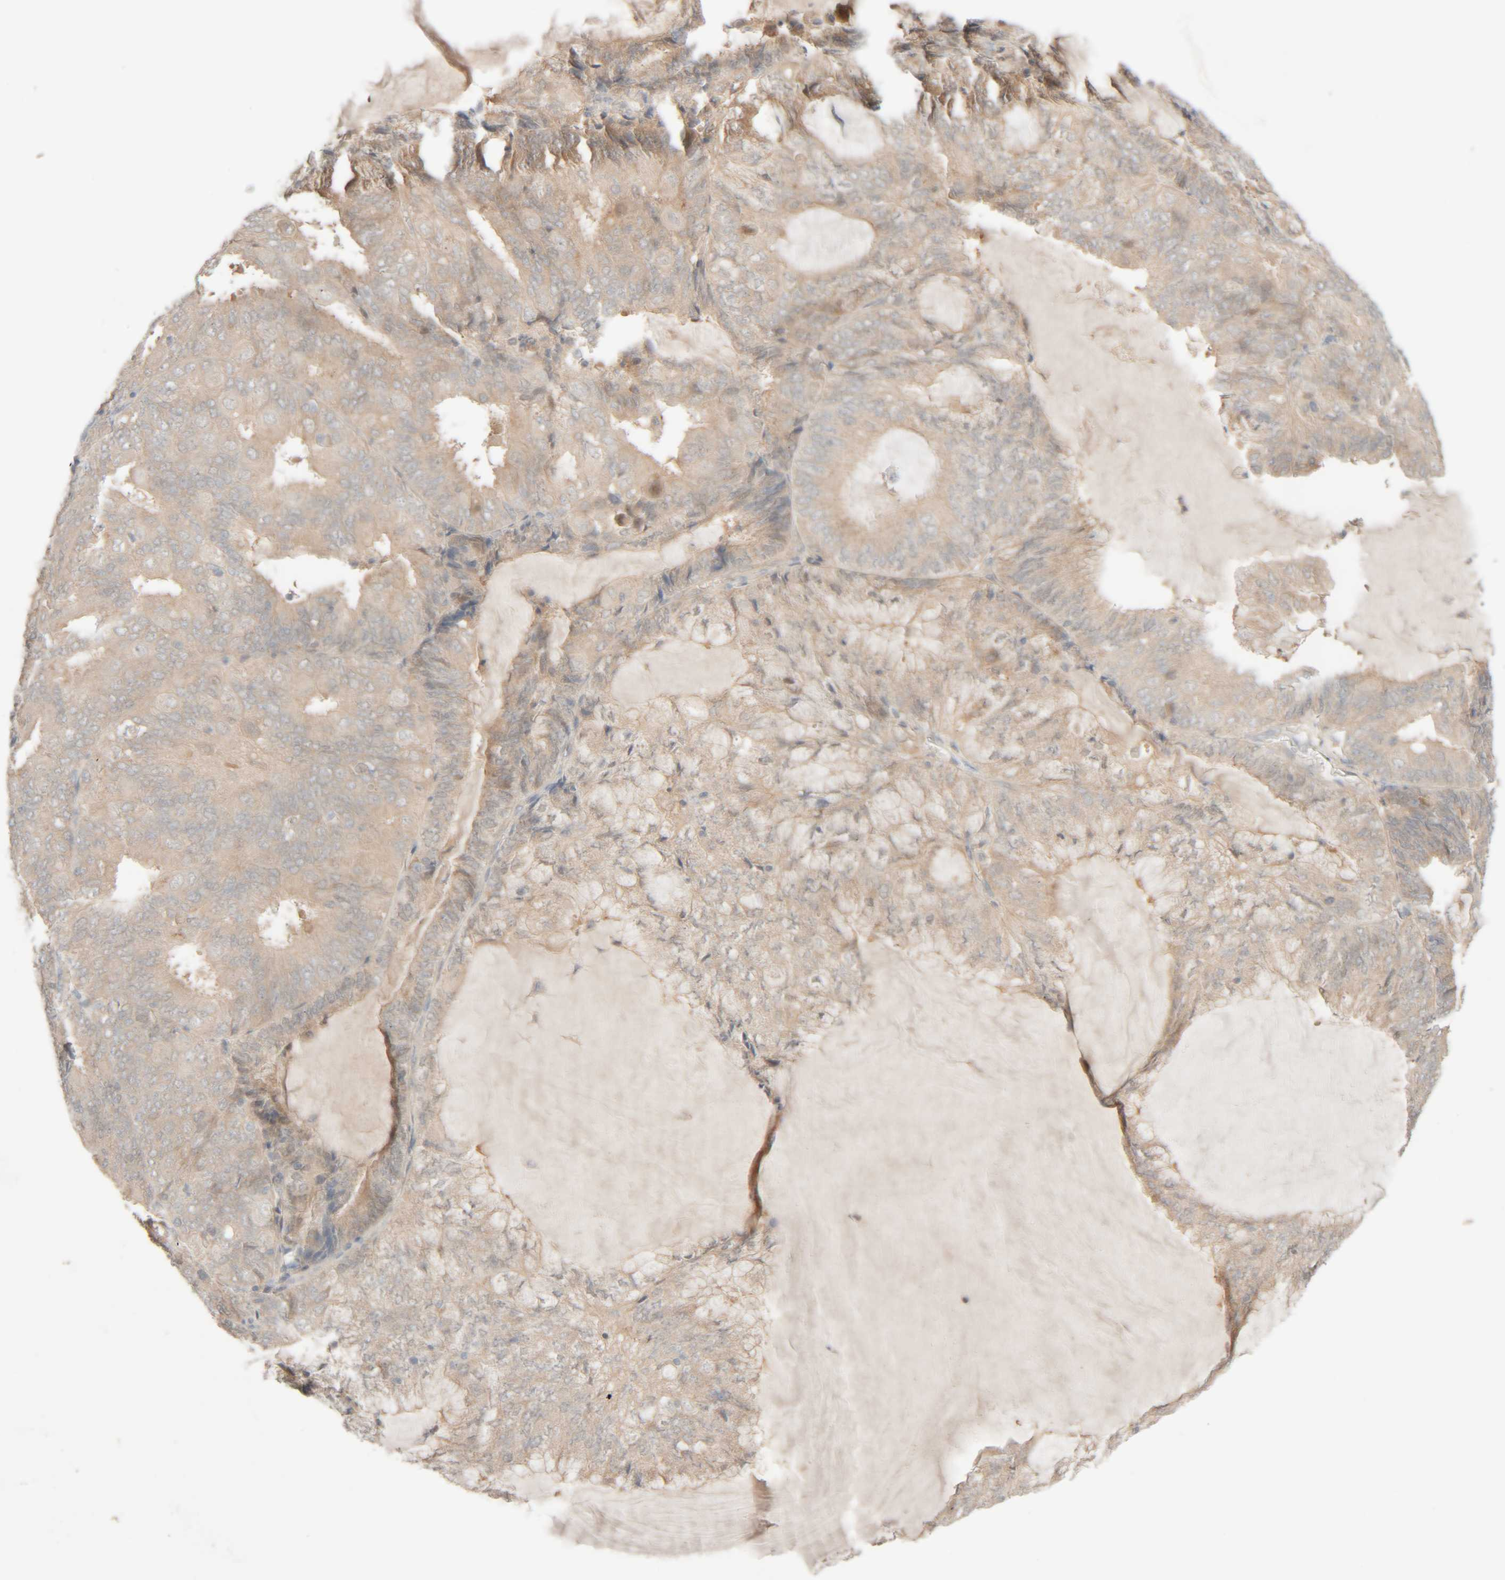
{"staining": {"intensity": "weak", "quantity": "25%-75%", "location": "cytoplasmic/membranous"}, "tissue": "endometrial cancer", "cell_type": "Tumor cells", "image_type": "cancer", "snomed": [{"axis": "morphology", "description": "Adenocarcinoma, NOS"}, {"axis": "topography", "description": "Endometrium"}], "caption": "DAB (3,3'-diaminobenzidine) immunohistochemical staining of endometrial cancer exhibits weak cytoplasmic/membranous protein positivity in approximately 25%-75% of tumor cells.", "gene": "CHKA", "patient": {"sex": "female", "age": 81}}